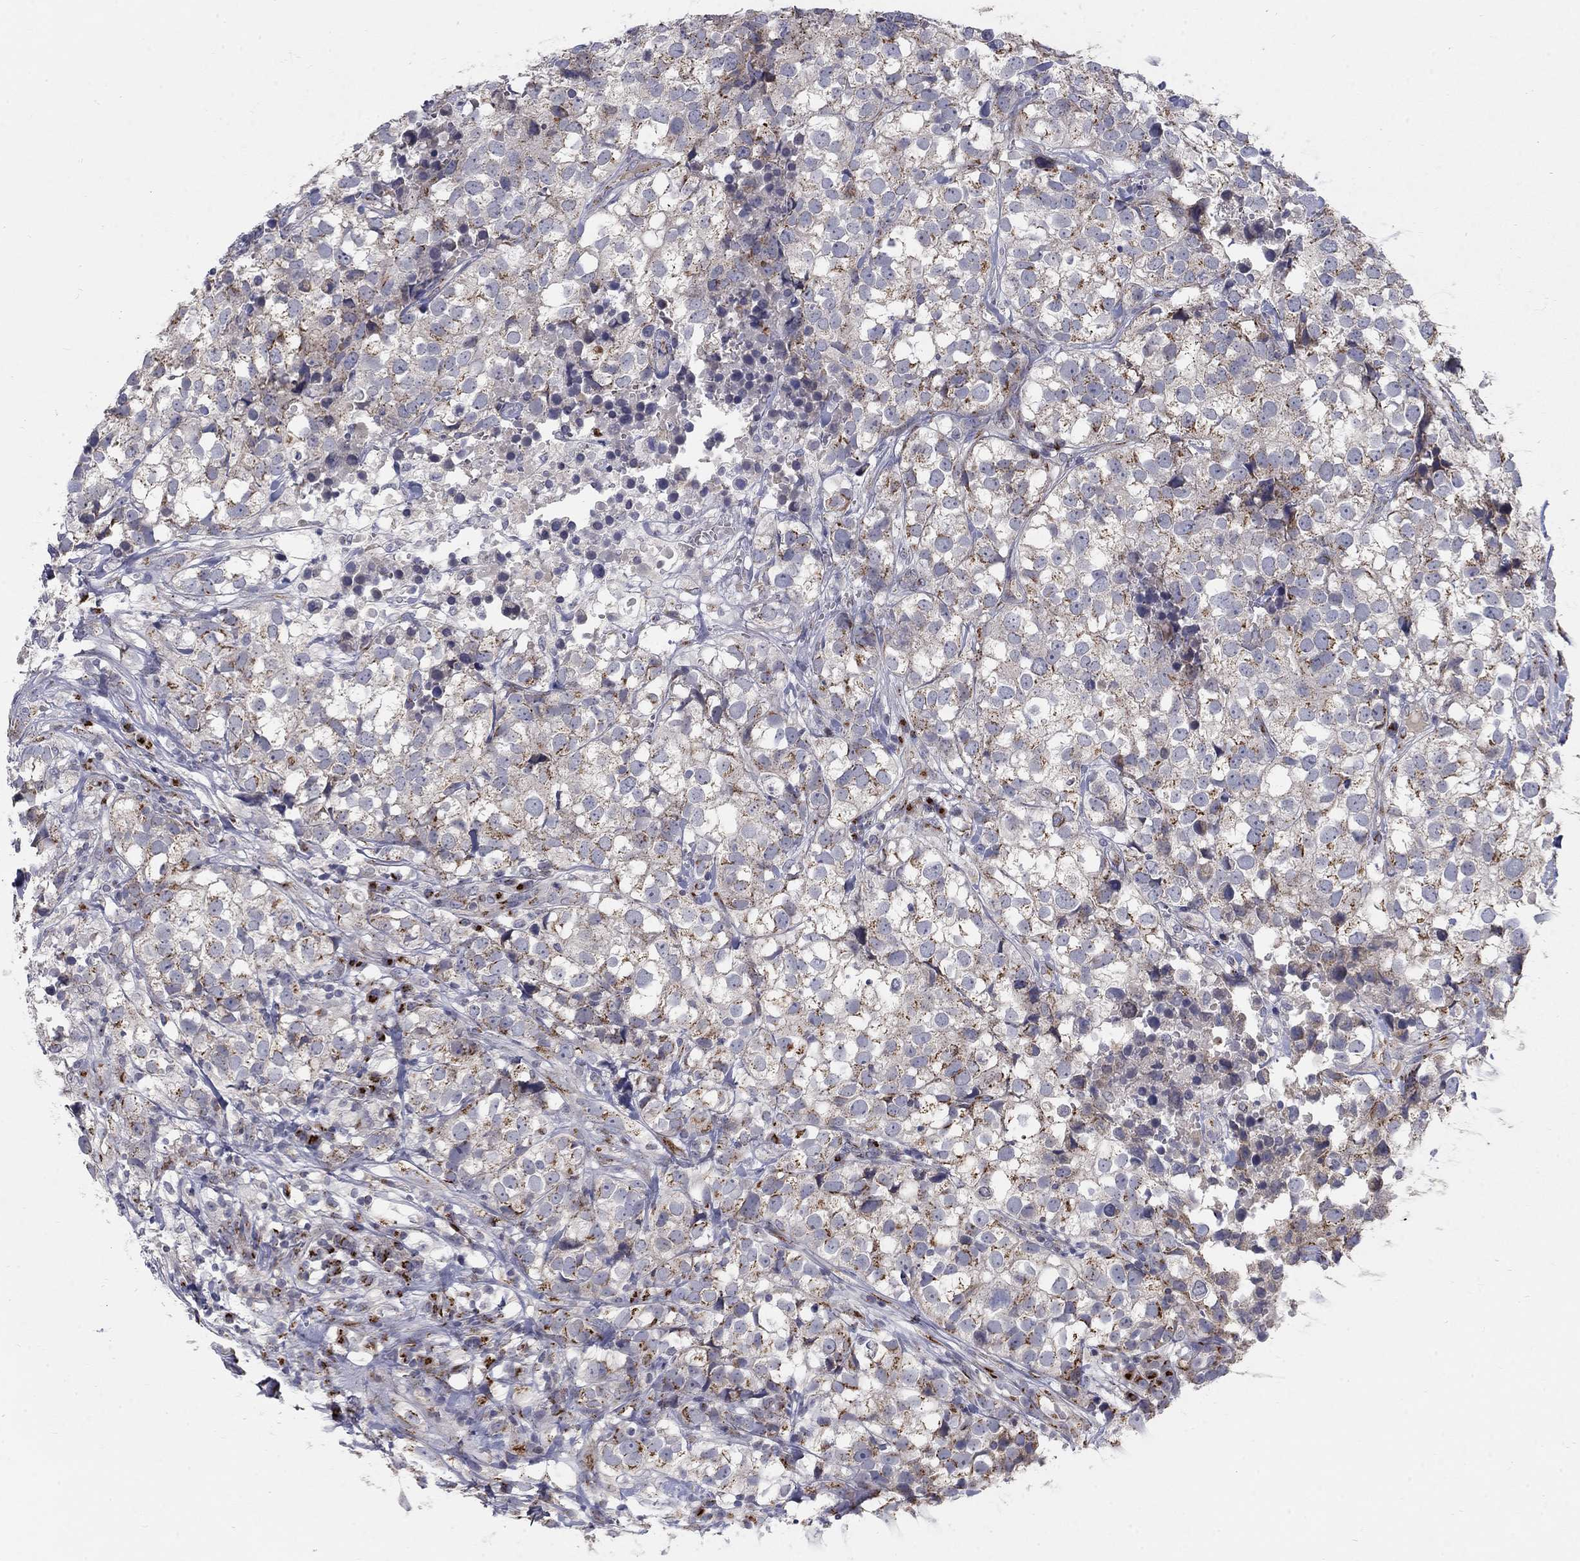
{"staining": {"intensity": "moderate", "quantity": "25%-75%", "location": "cytoplasmic/membranous"}, "tissue": "breast cancer", "cell_type": "Tumor cells", "image_type": "cancer", "snomed": [{"axis": "morphology", "description": "Duct carcinoma"}, {"axis": "topography", "description": "Breast"}], "caption": "Immunohistochemical staining of breast cancer shows moderate cytoplasmic/membranous protein positivity in approximately 25%-75% of tumor cells.", "gene": "PANK3", "patient": {"sex": "female", "age": 30}}